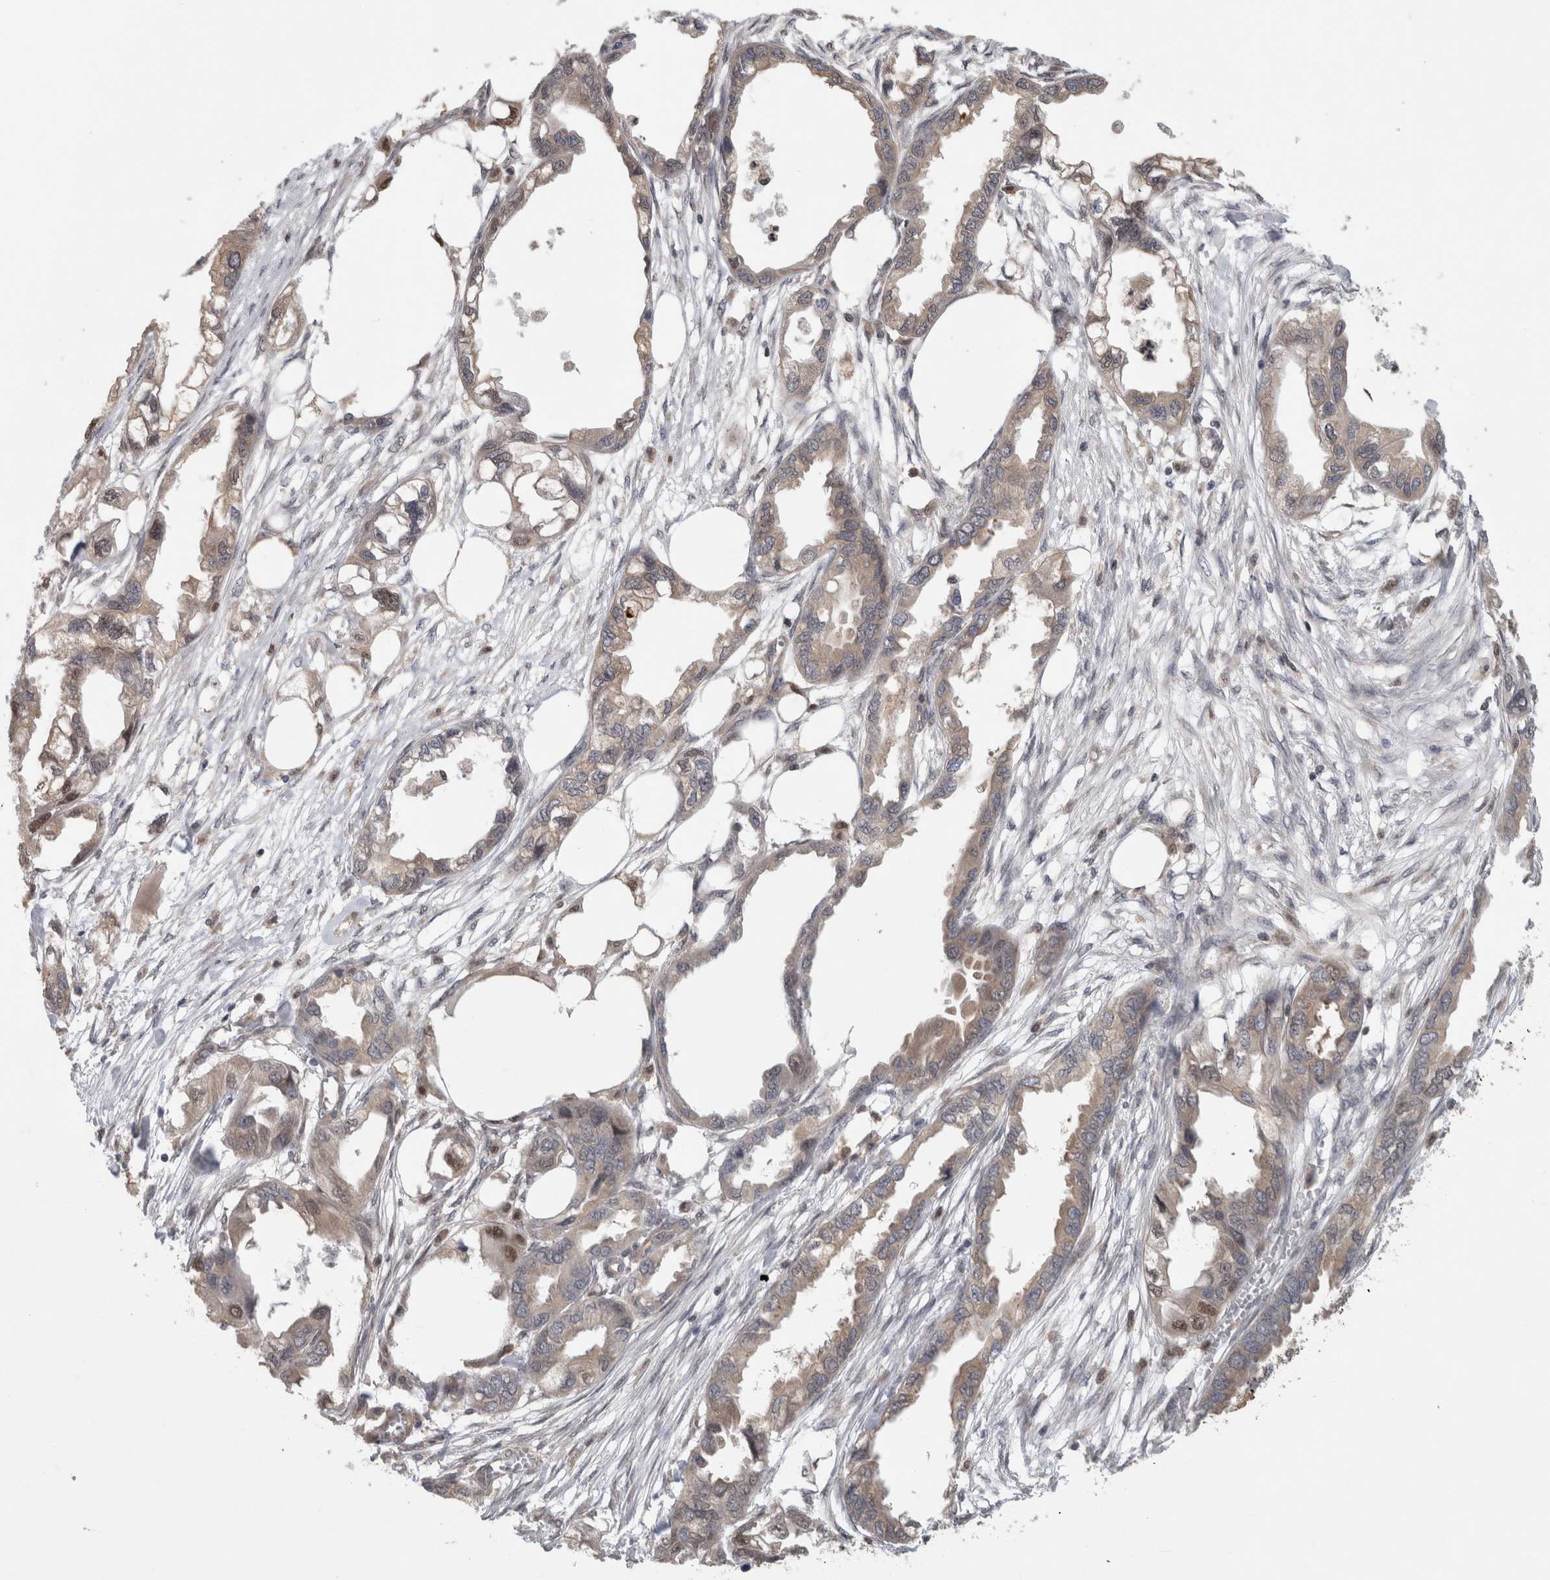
{"staining": {"intensity": "moderate", "quantity": "<25%", "location": "nuclear"}, "tissue": "endometrial cancer", "cell_type": "Tumor cells", "image_type": "cancer", "snomed": [{"axis": "morphology", "description": "Adenocarcinoma, NOS"}, {"axis": "morphology", "description": "Adenocarcinoma, metastatic, NOS"}, {"axis": "topography", "description": "Adipose tissue"}, {"axis": "topography", "description": "Endometrium"}], "caption": "Human adenocarcinoma (endometrial) stained with a protein marker reveals moderate staining in tumor cells.", "gene": "PIGP", "patient": {"sex": "female", "age": 67}}